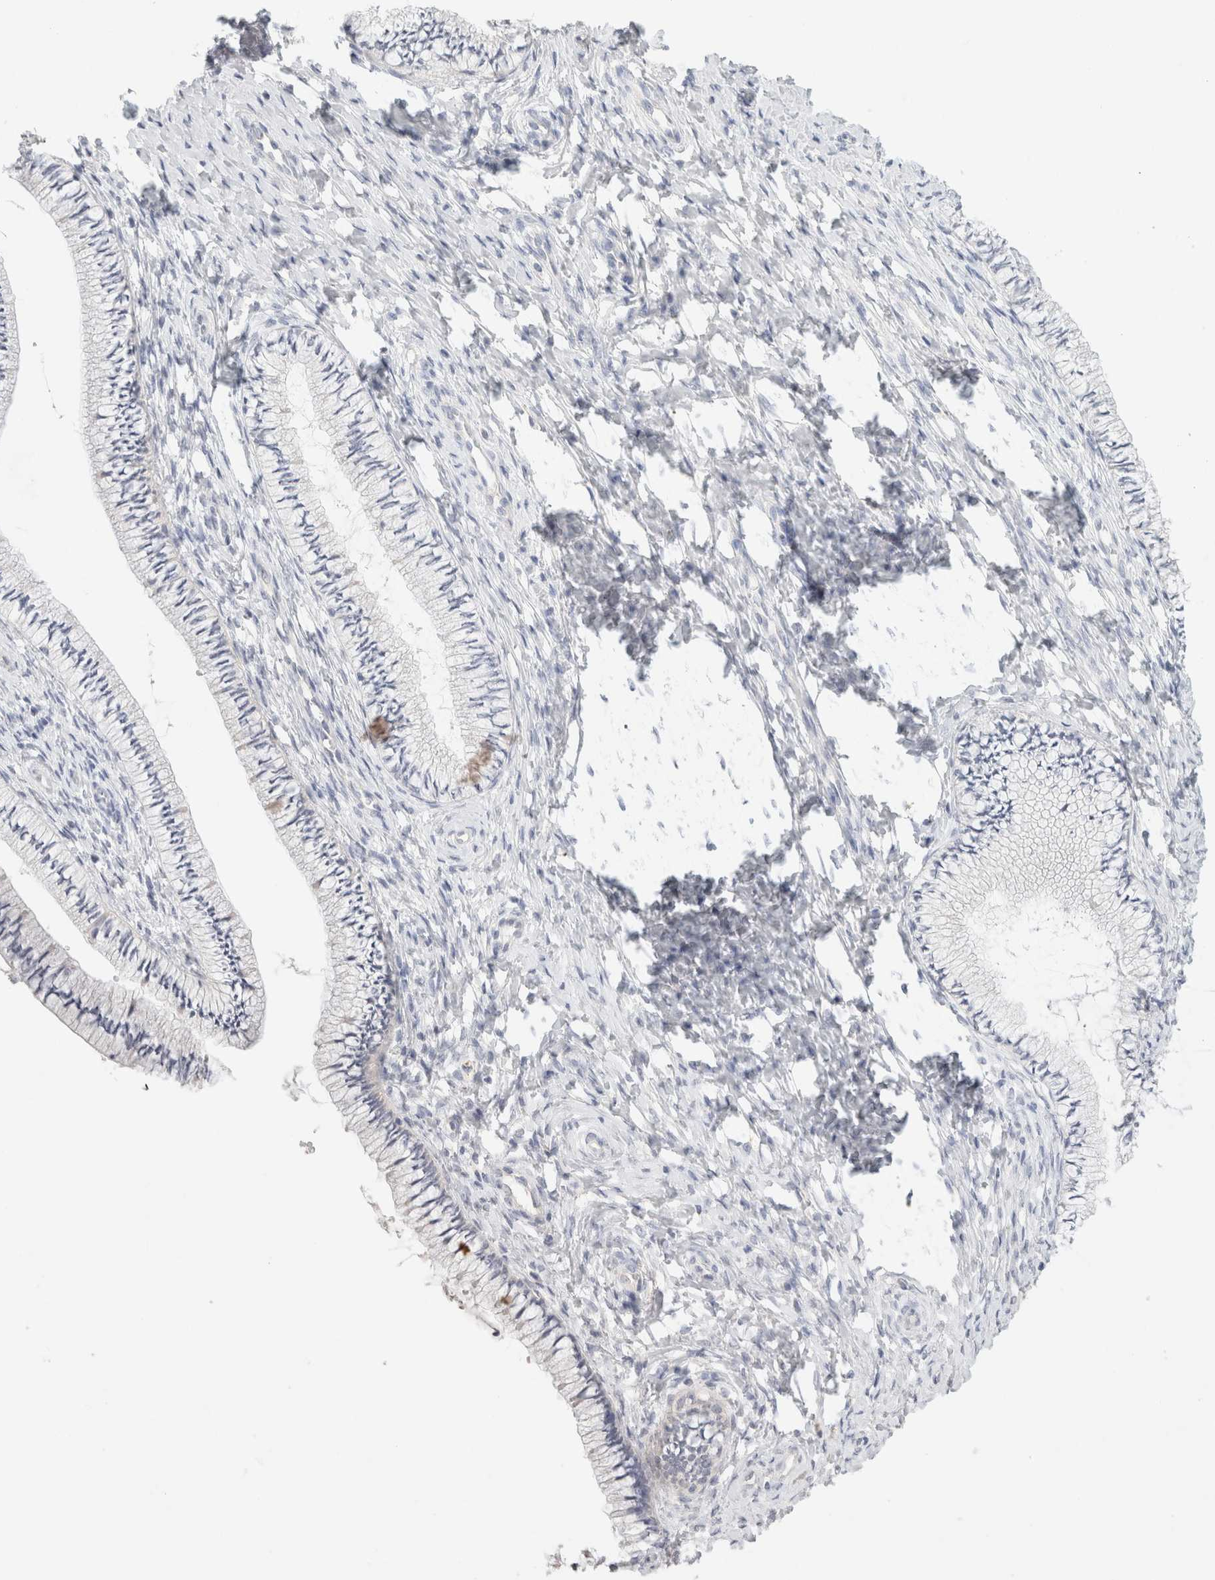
{"staining": {"intensity": "negative", "quantity": "none", "location": "none"}, "tissue": "cervix", "cell_type": "Glandular cells", "image_type": "normal", "snomed": [{"axis": "morphology", "description": "Normal tissue, NOS"}, {"axis": "topography", "description": "Cervix"}], "caption": "The image shows no staining of glandular cells in unremarkable cervix.", "gene": "MPP2", "patient": {"sex": "female", "age": 36}}